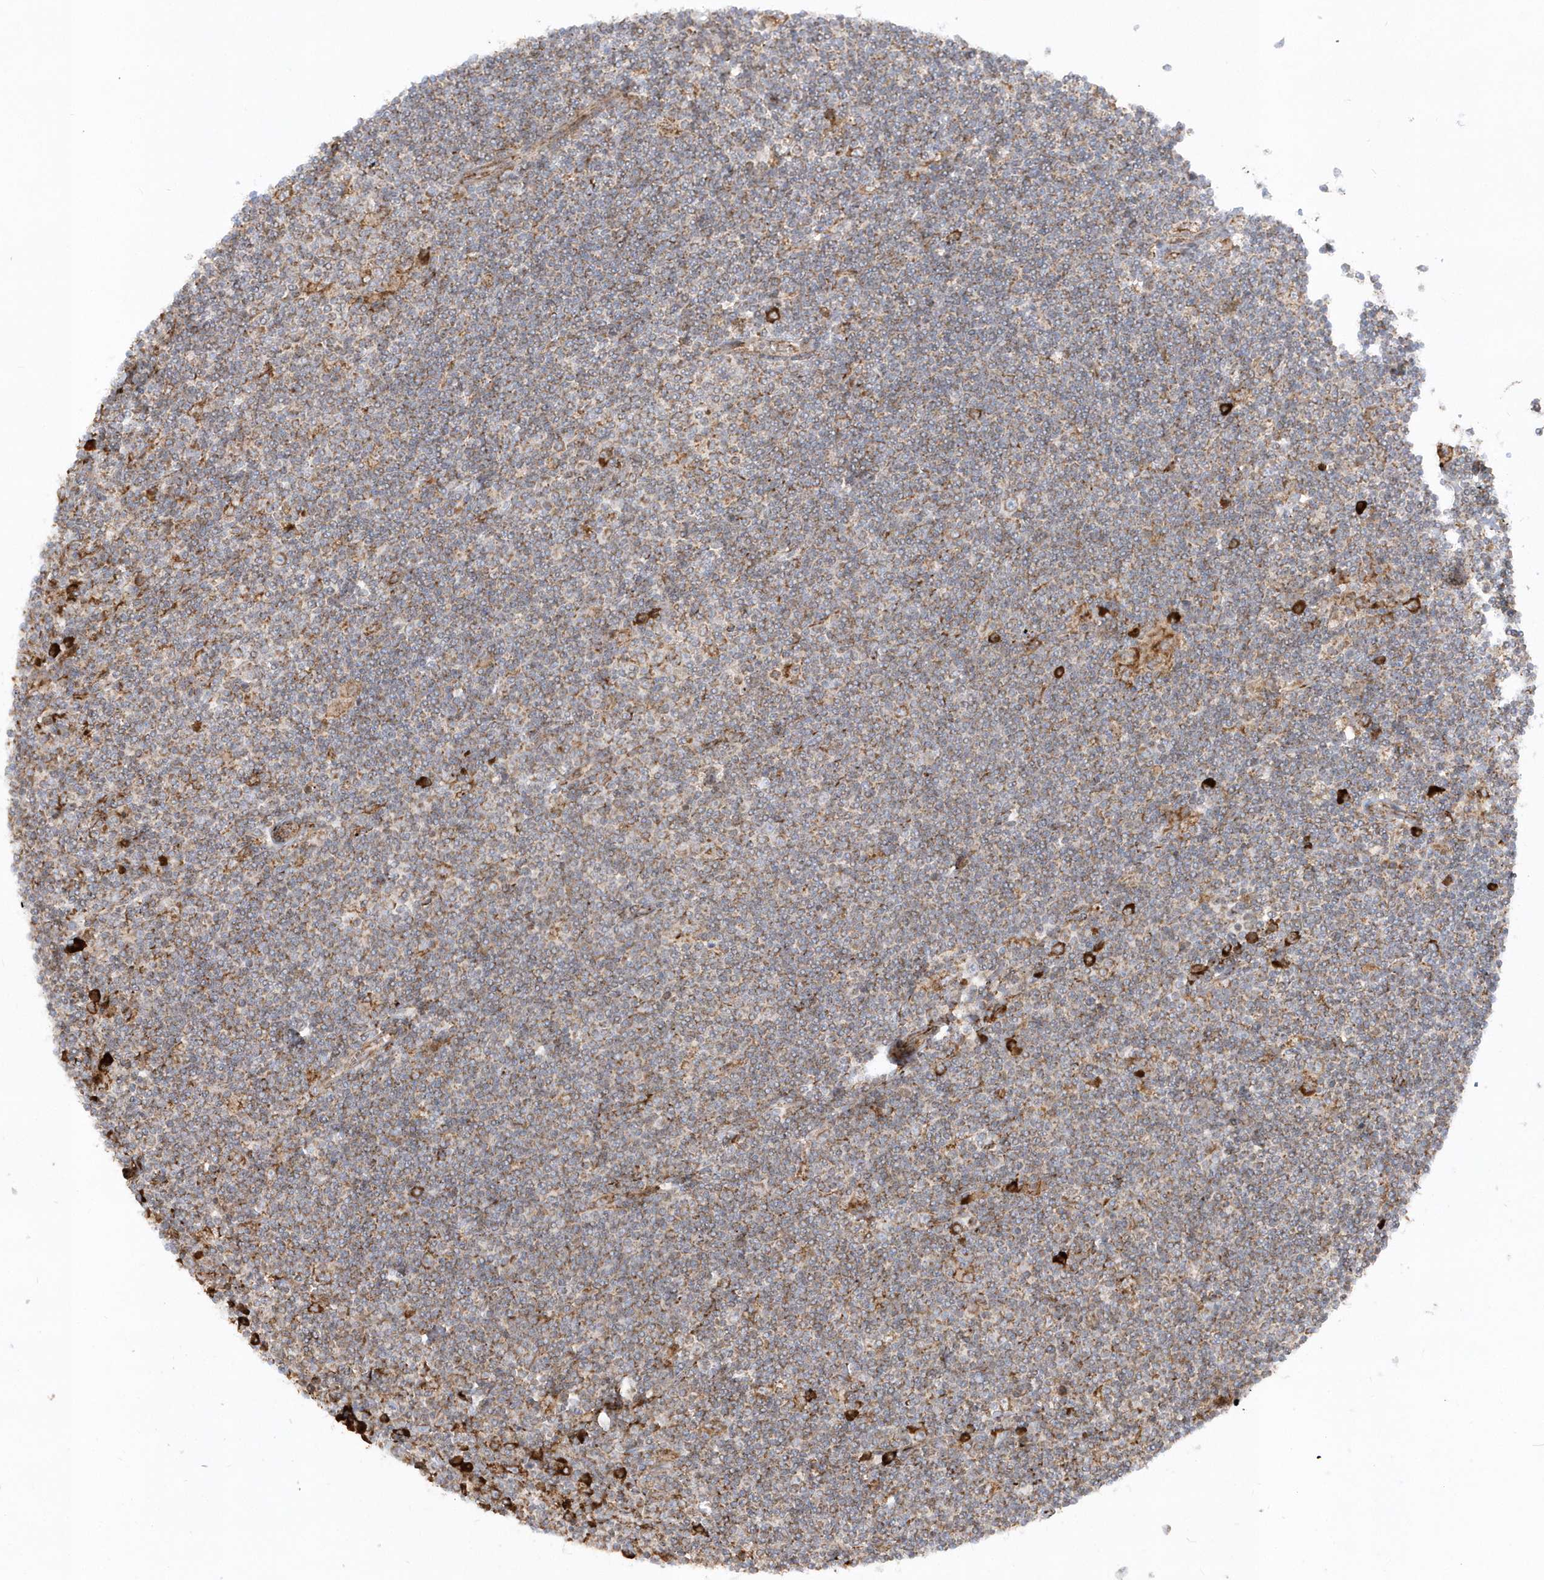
{"staining": {"intensity": "moderate", "quantity": "25%-75%", "location": "cytoplasmic/membranous"}, "tissue": "lymphoma", "cell_type": "Tumor cells", "image_type": "cancer", "snomed": [{"axis": "morphology", "description": "Malignant lymphoma, non-Hodgkin's type, Low grade"}, {"axis": "topography", "description": "Spleen"}], "caption": "Brown immunohistochemical staining in human malignant lymphoma, non-Hodgkin's type (low-grade) shows moderate cytoplasmic/membranous positivity in about 25%-75% of tumor cells.", "gene": "SH3BP2", "patient": {"sex": "male", "age": 76}}